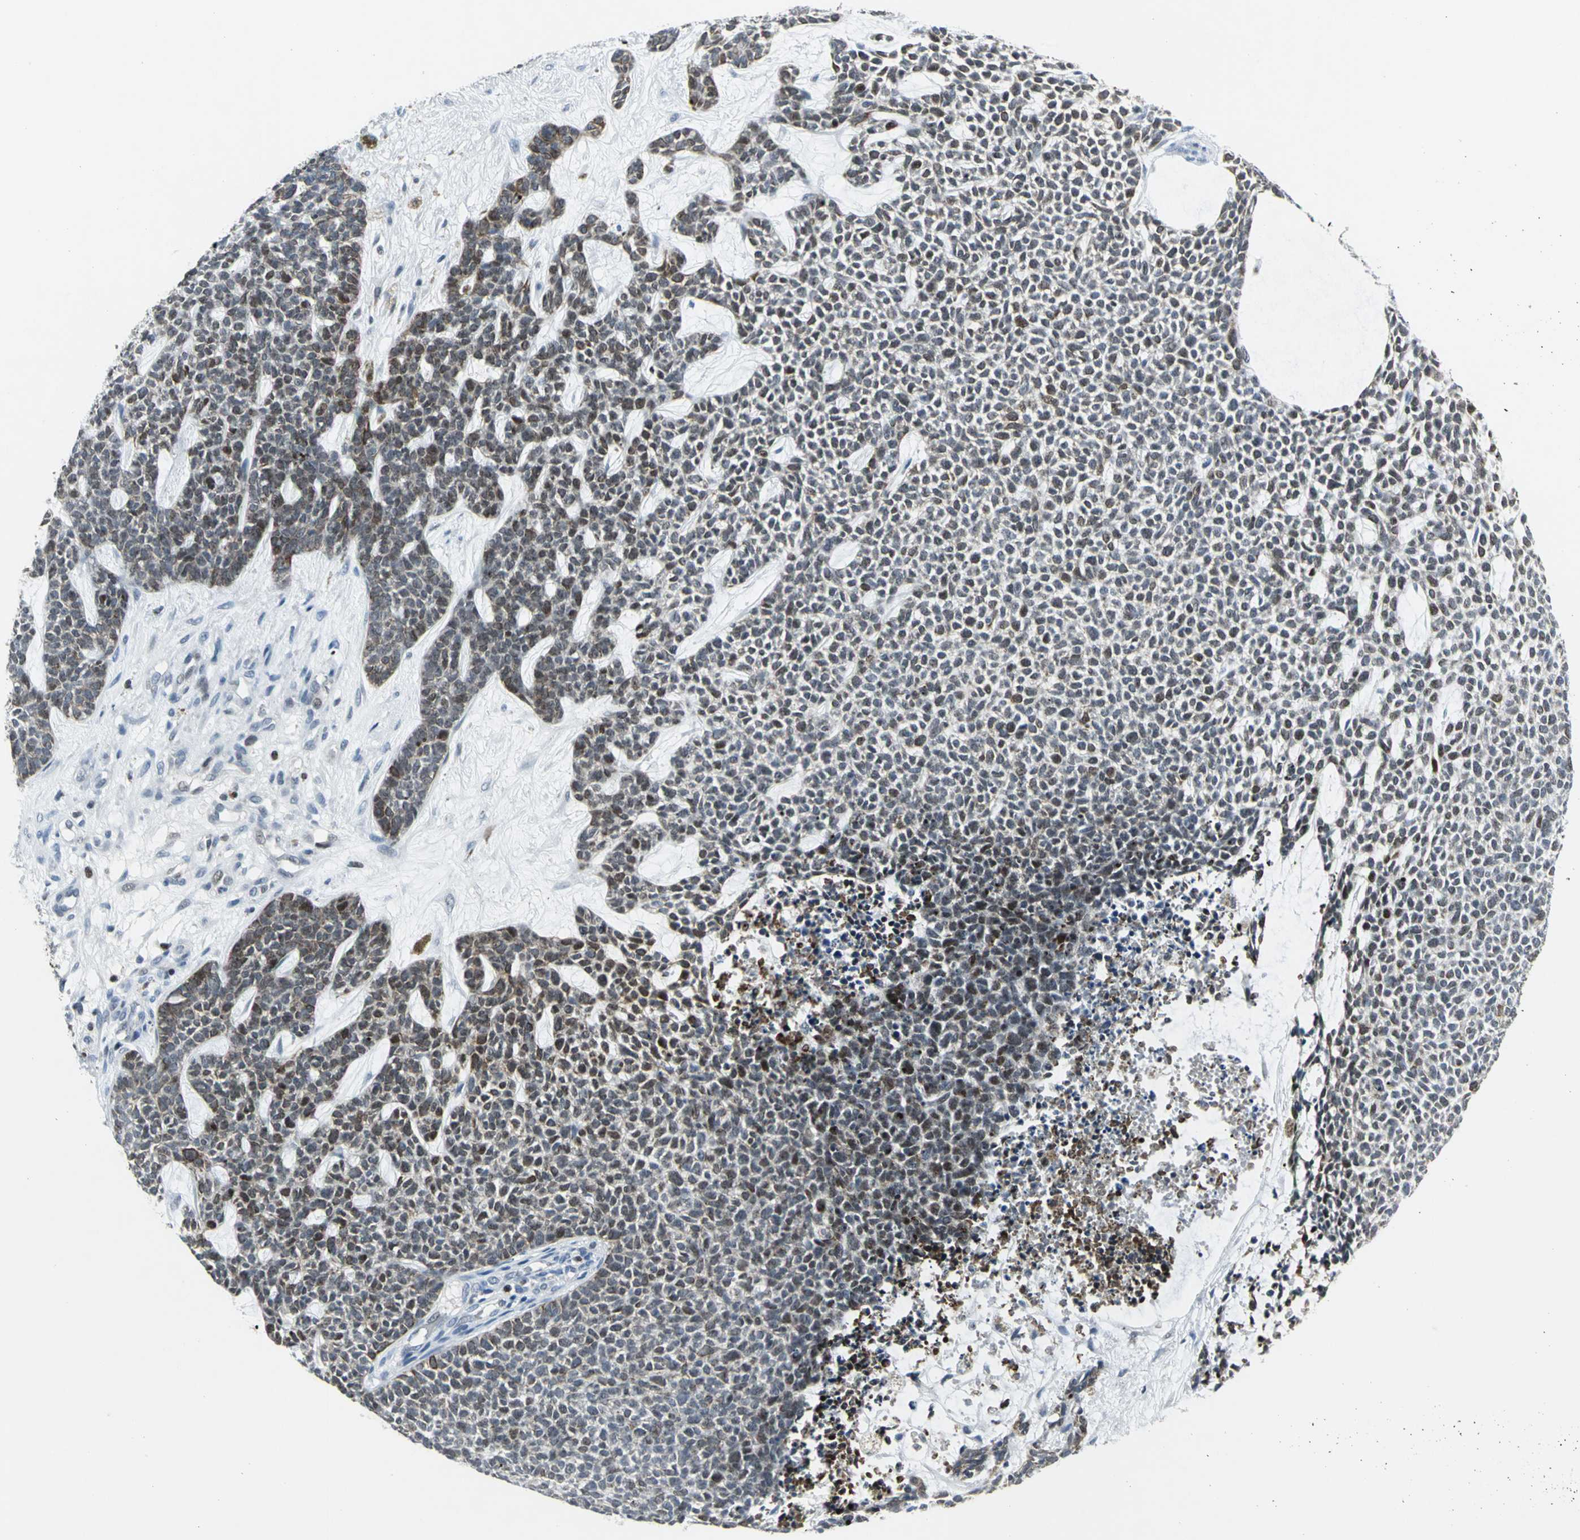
{"staining": {"intensity": "weak", "quantity": "25%-75%", "location": "cytoplasmic/membranous"}, "tissue": "skin cancer", "cell_type": "Tumor cells", "image_type": "cancer", "snomed": [{"axis": "morphology", "description": "Basal cell carcinoma"}, {"axis": "topography", "description": "Skin"}], "caption": "High-magnification brightfield microscopy of skin cancer (basal cell carcinoma) stained with DAB (3,3'-diaminobenzidine) (brown) and counterstained with hematoxylin (blue). tumor cells exhibit weak cytoplasmic/membranous staining is identified in approximately25%-75% of cells.", "gene": "RPA1", "patient": {"sex": "female", "age": 84}}